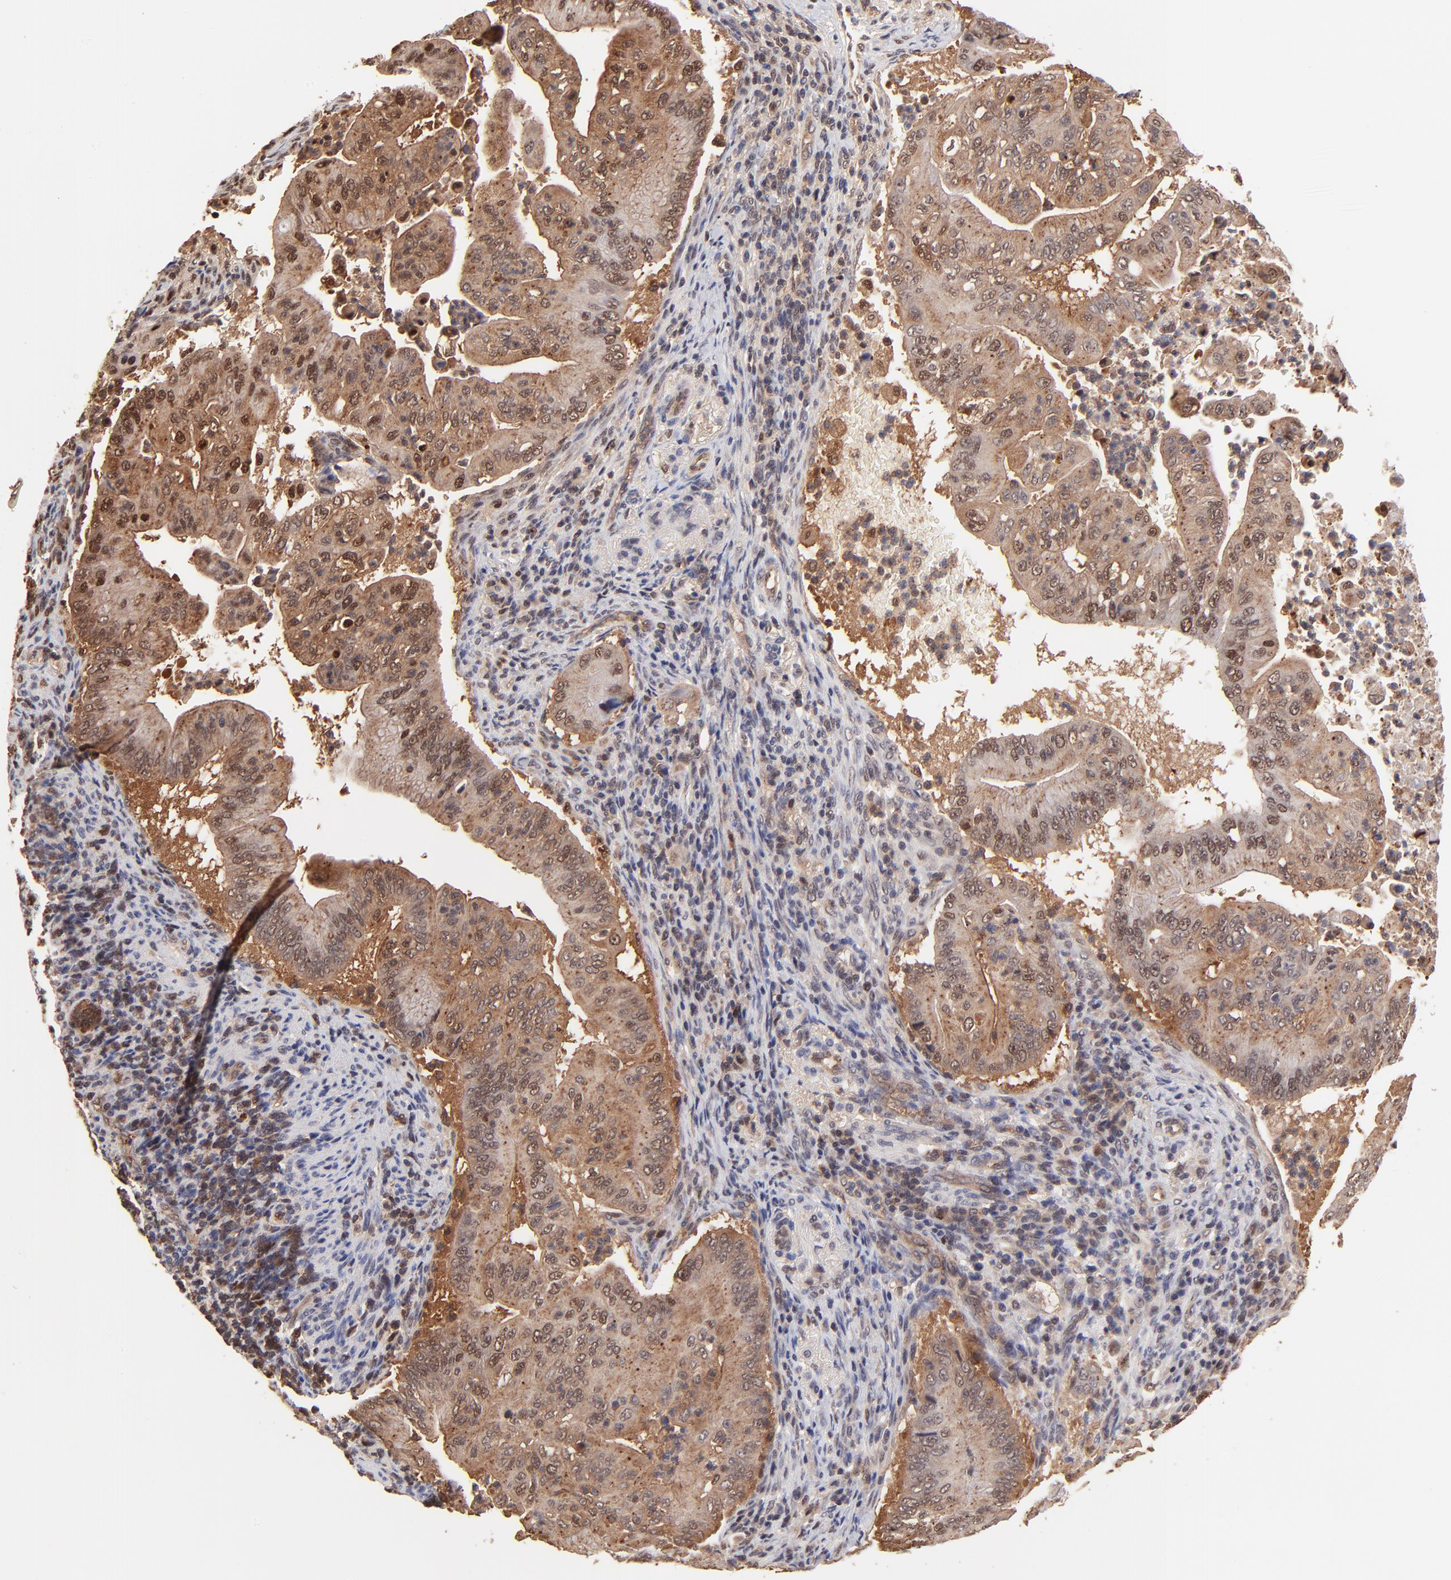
{"staining": {"intensity": "strong", "quantity": ">75%", "location": "cytoplasmic/membranous,nuclear"}, "tissue": "pancreatic cancer", "cell_type": "Tumor cells", "image_type": "cancer", "snomed": [{"axis": "morphology", "description": "Adenocarcinoma, NOS"}, {"axis": "topography", "description": "Pancreas"}], "caption": "A high amount of strong cytoplasmic/membranous and nuclear positivity is identified in approximately >75% of tumor cells in pancreatic cancer (adenocarcinoma) tissue. Using DAB (brown) and hematoxylin (blue) stains, captured at high magnification using brightfield microscopy.", "gene": "PSMA6", "patient": {"sex": "male", "age": 62}}